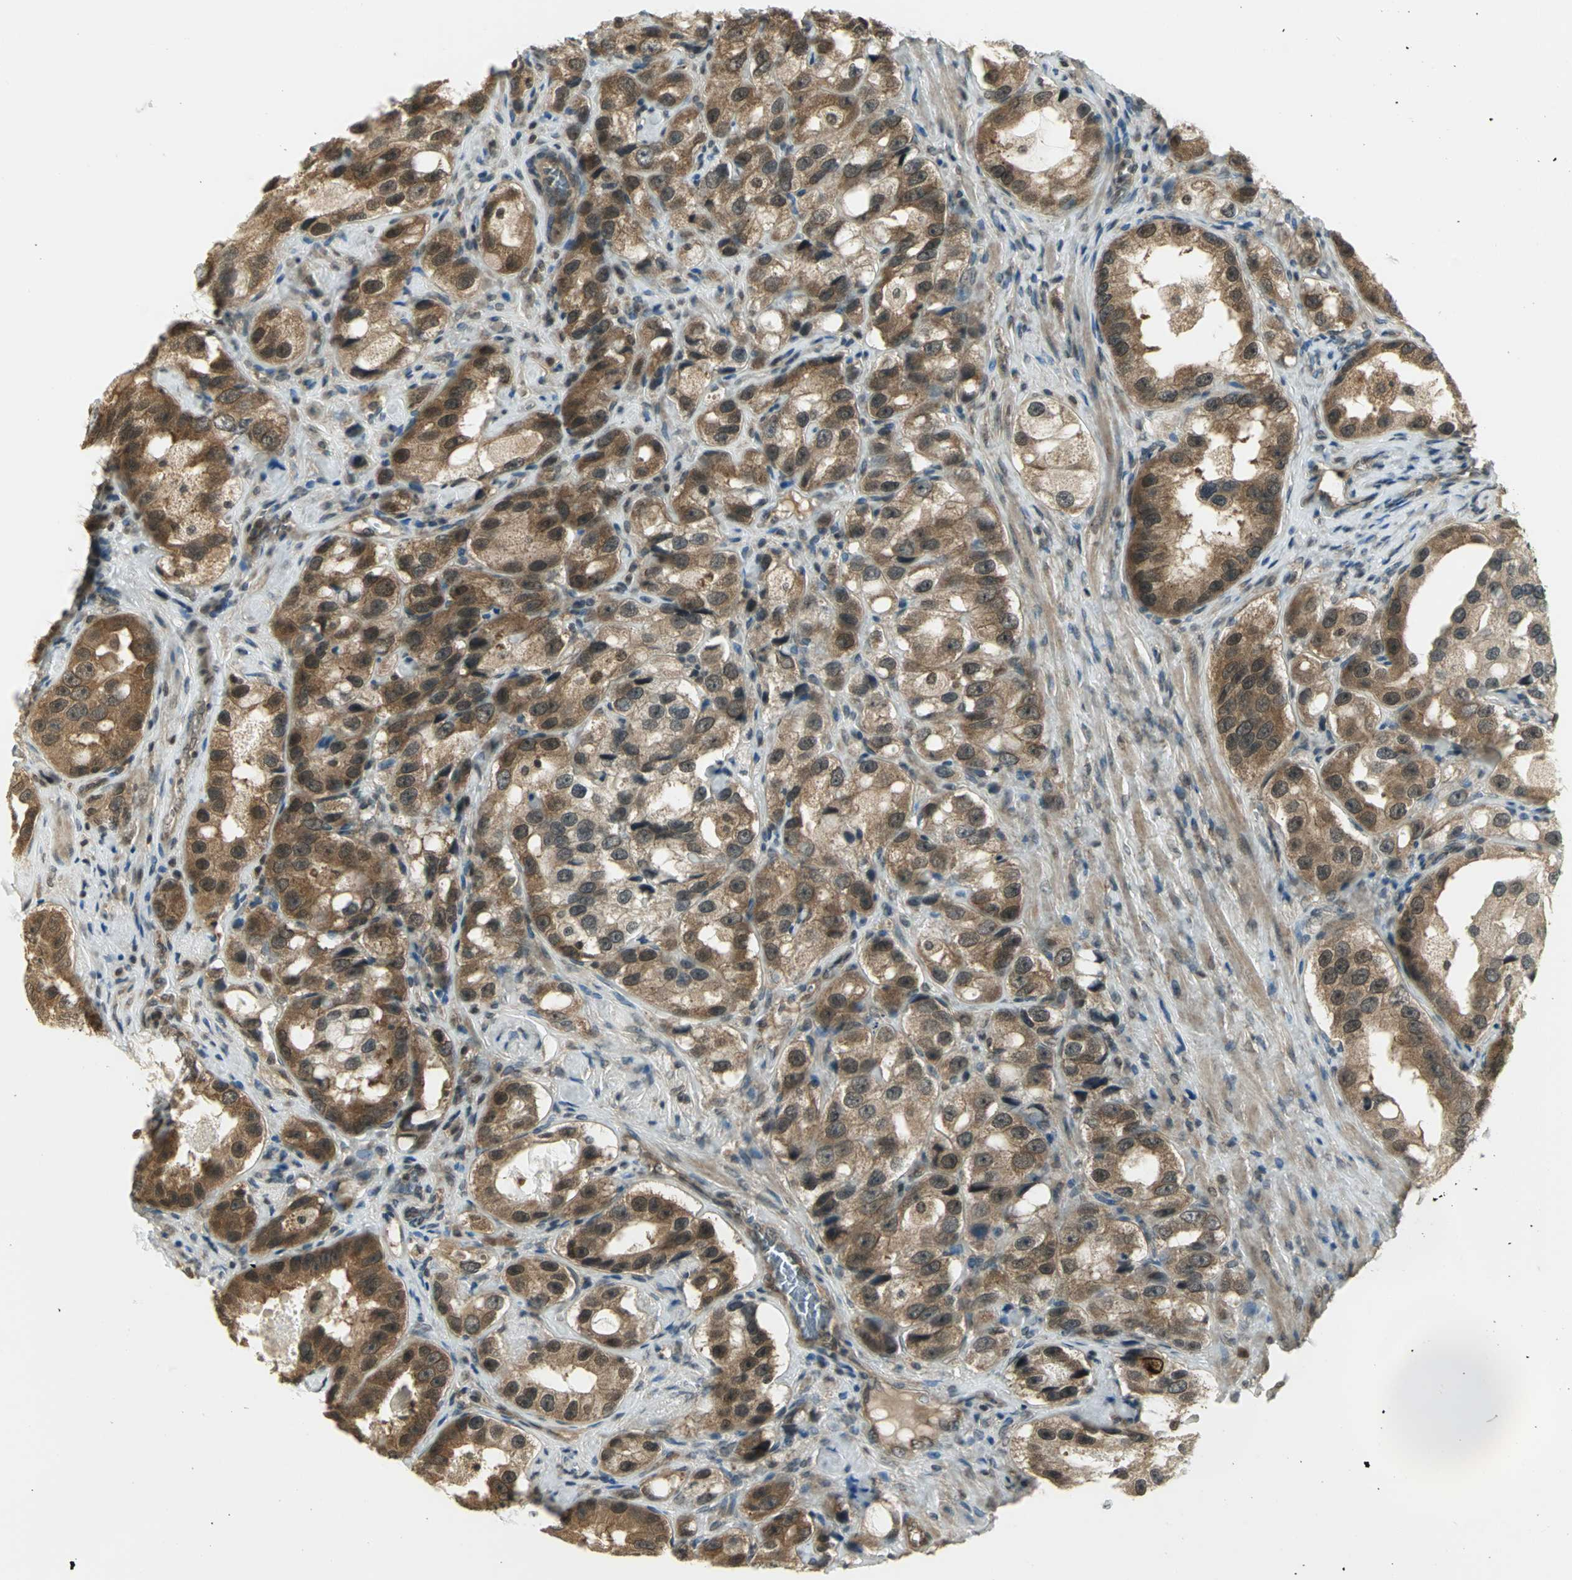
{"staining": {"intensity": "moderate", "quantity": ">75%", "location": "cytoplasmic/membranous"}, "tissue": "prostate cancer", "cell_type": "Tumor cells", "image_type": "cancer", "snomed": [{"axis": "morphology", "description": "Adenocarcinoma, High grade"}, {"axis": "topography", "description": "Prostate"}], "caption": "A histopathology image of prostate high-grade adenocarcinoma stained for a protein demonstrates moderate cytoplasmic/membranous brown staining in tumor cells. The staining was performed using DAB, with brown indicating positive protein expression. Nuclei are stained blue with hematoxylin.", "gene": "CDC34", "patient": {"sex": "male", "age": 63}}